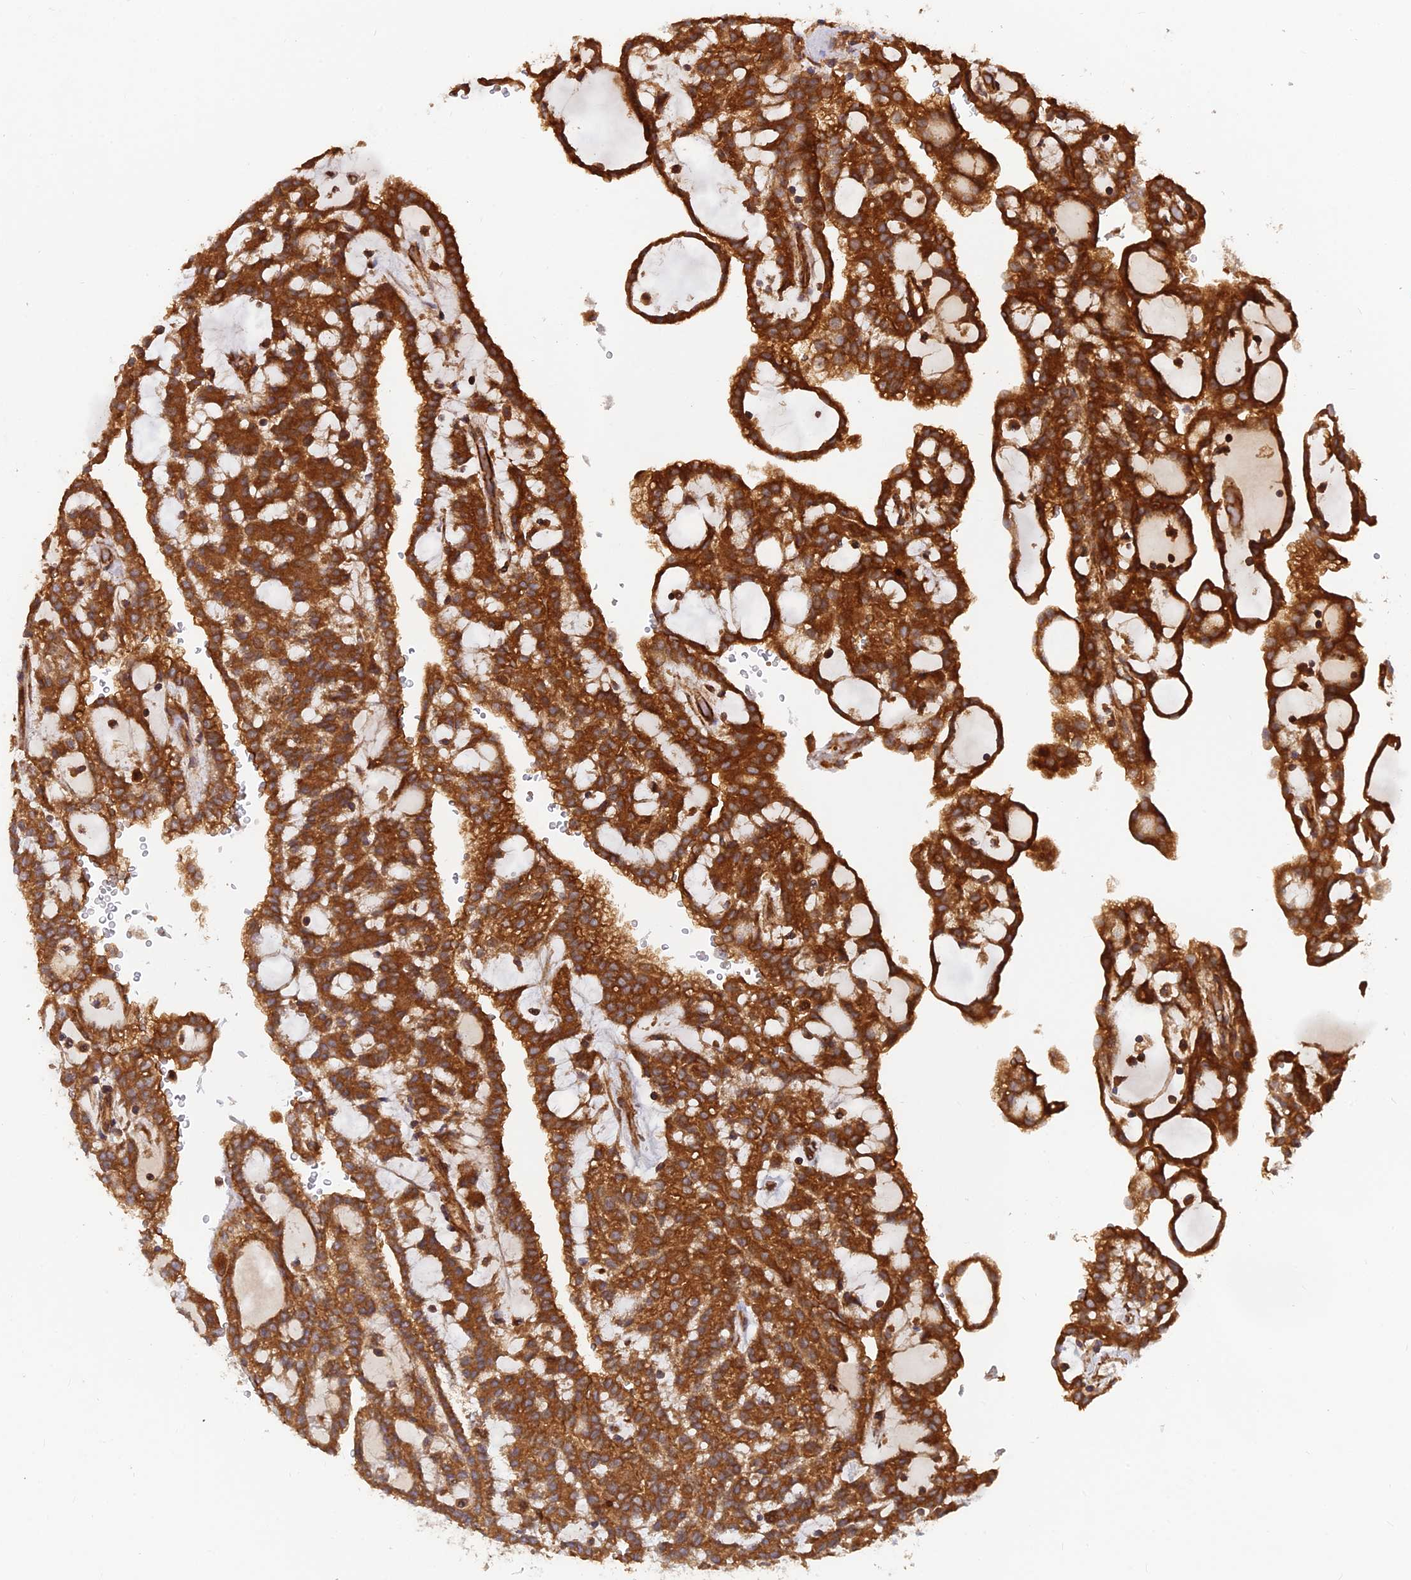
{"staining": {"intensity": "strong", "quantity": ">75%", "location": "cytoplasmic/membranous"}, "tissue": "renal cancer", "cell_type": "Tumor cells", "image_type": "cancer", "snomed": [{"axis": "morphology", "description": "Adenocarcinoma, NOS"}, {"axis": "topography", "description": "Kidney"}], "caption": "Brown immunohistochemical staining in adenocarcinoma (renal) displays strong cytoplasmic/membranous expression in approximately >75% of tumor cells.", "gene": "RELCH", "patient": {"sex": "male", "age": 63}}